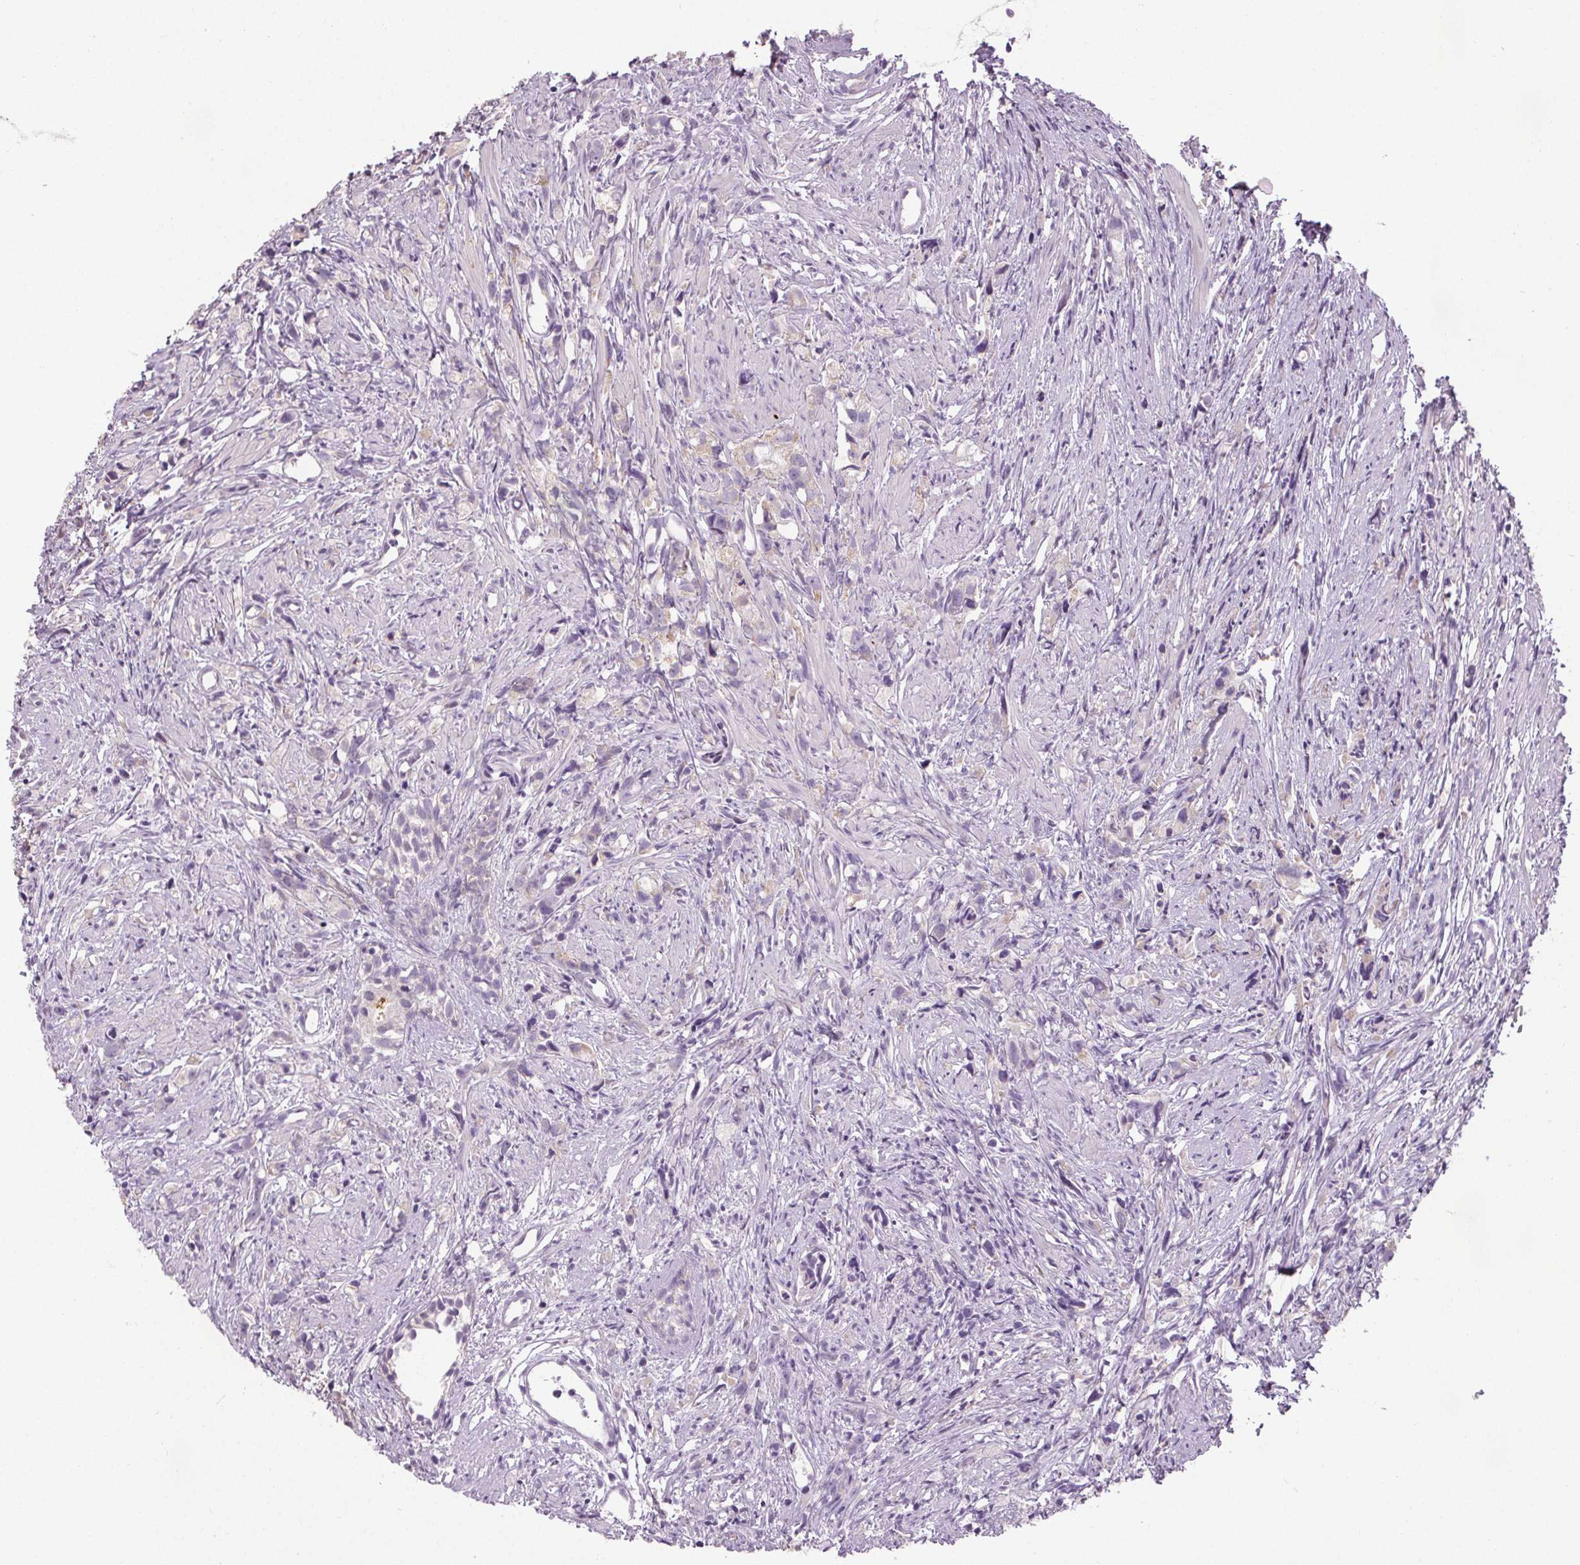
{"staining": {"intensity": "weak", "quantity": "25%-75%", "location": "cytoplasmic/membranous,nuclear"}, "tissue": "prostate cancer", "cell_type": "Tumor cells", "image_type": "cancer", "snomed": [{"axis": "morphology", "description": "Adenocarcinoma, High grade"}, {"axis": "topography", "description": "Prostate"}], "caption": "Immunohistochemical staining of human high-grade adenocarcinoma (prostate) shows low levels of weak cytoplasmic/membranous and nuclear staining in about 25%-75% of tumor cells. (IHC, brightfield microscopy, high magnification).", "gene": "SLC2A9", "patient": {"sex": "male", "age": 75}}